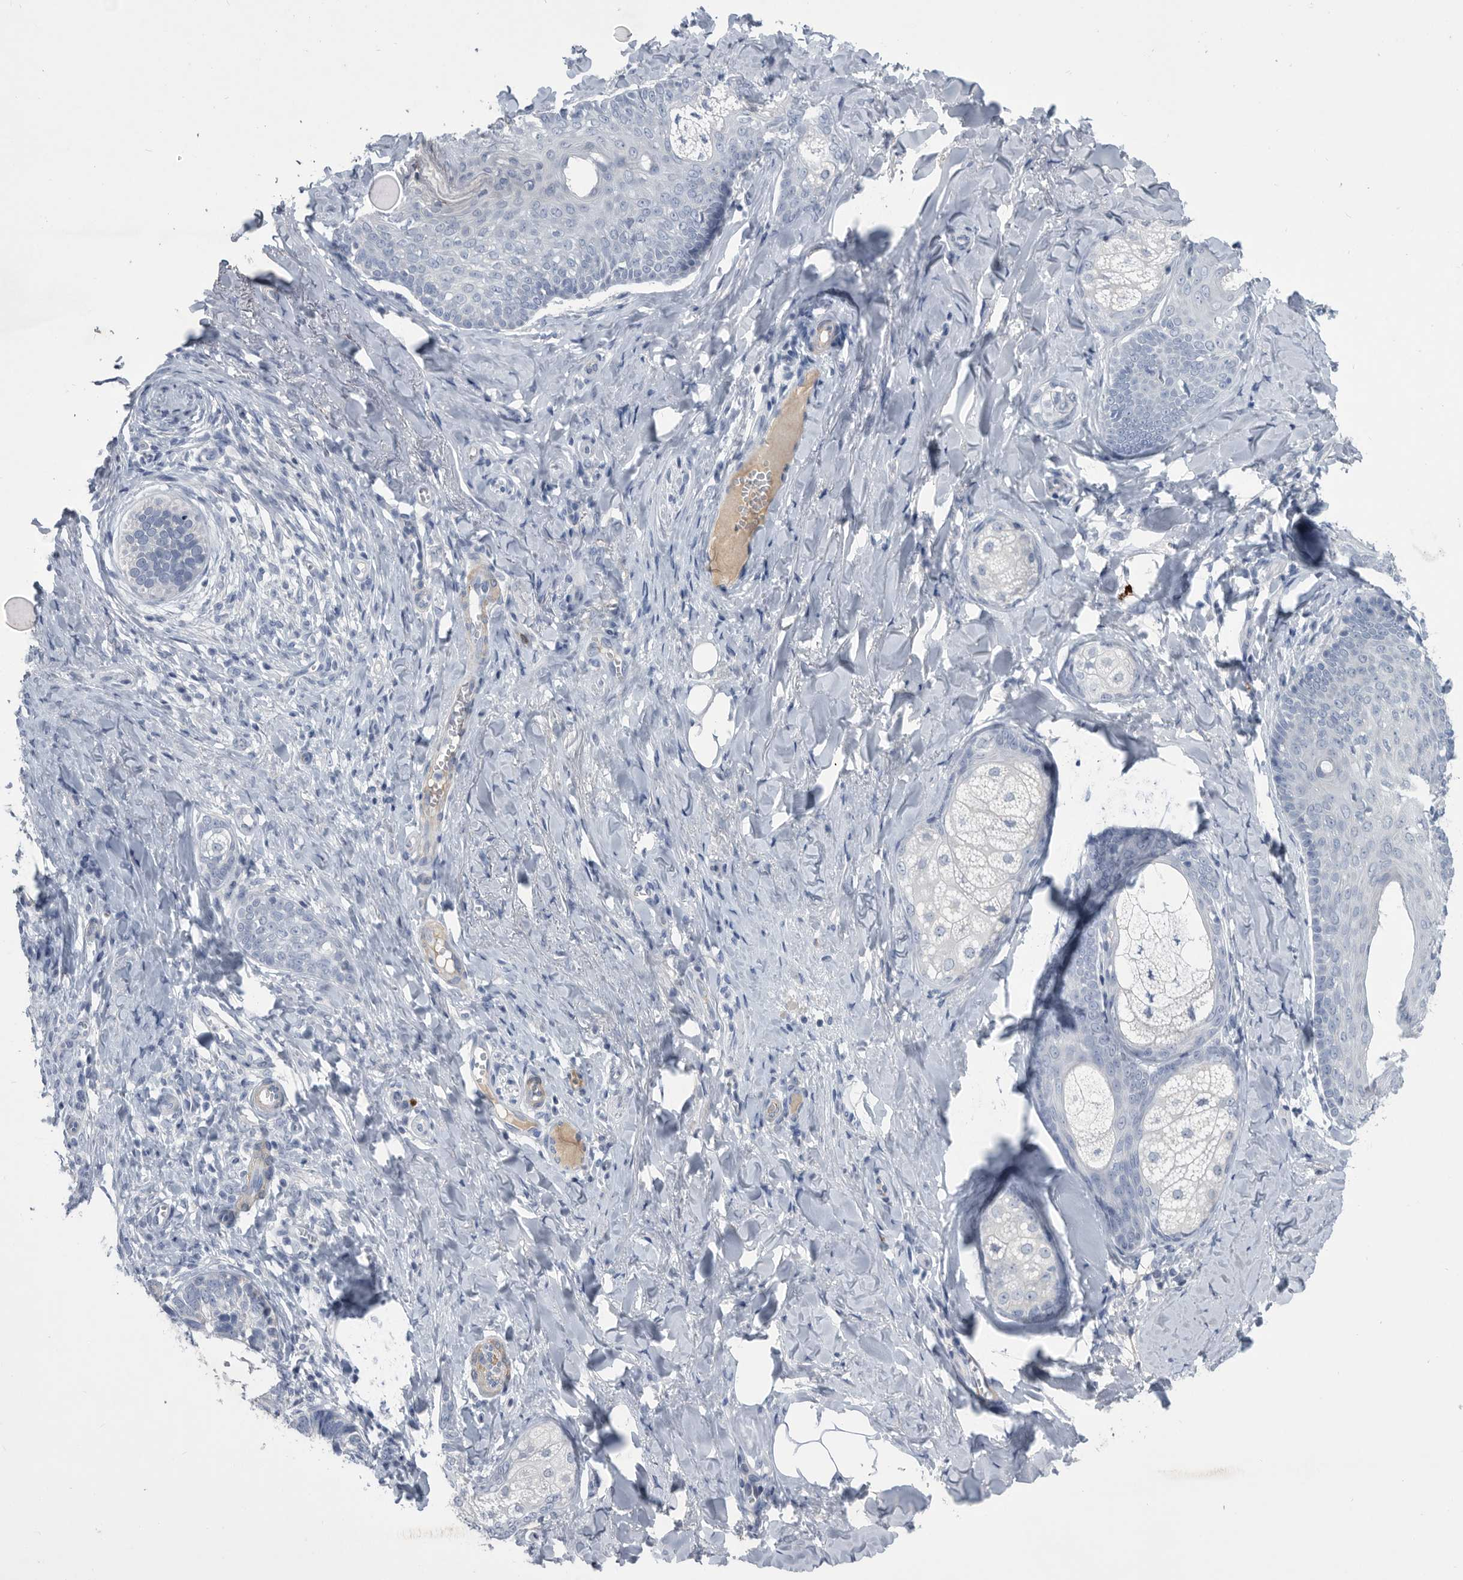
{"staining": {"intensity": "negative", "quantity": "none", "location": "none"}, "tissue": "skin cancer", "cell_type": "Tumor cells", "image_type": "cancer", "snomed": [{"axis": "morphology", "description": "Basal cell carcinoma"}, {"axis": "topography", "description": "Skin"}], "caption": "Immunohistochemistry histopathology image of skin cancer (basal cell carcinoma) stained for a protein (brown), which displays no positivity in tumor cells. The staining is performed using DAB brown chromogen with nuclei counter-stained in using hematoxylin.", "gene": "BTBD6", "patient": {"sex": "male", "age": 62}}